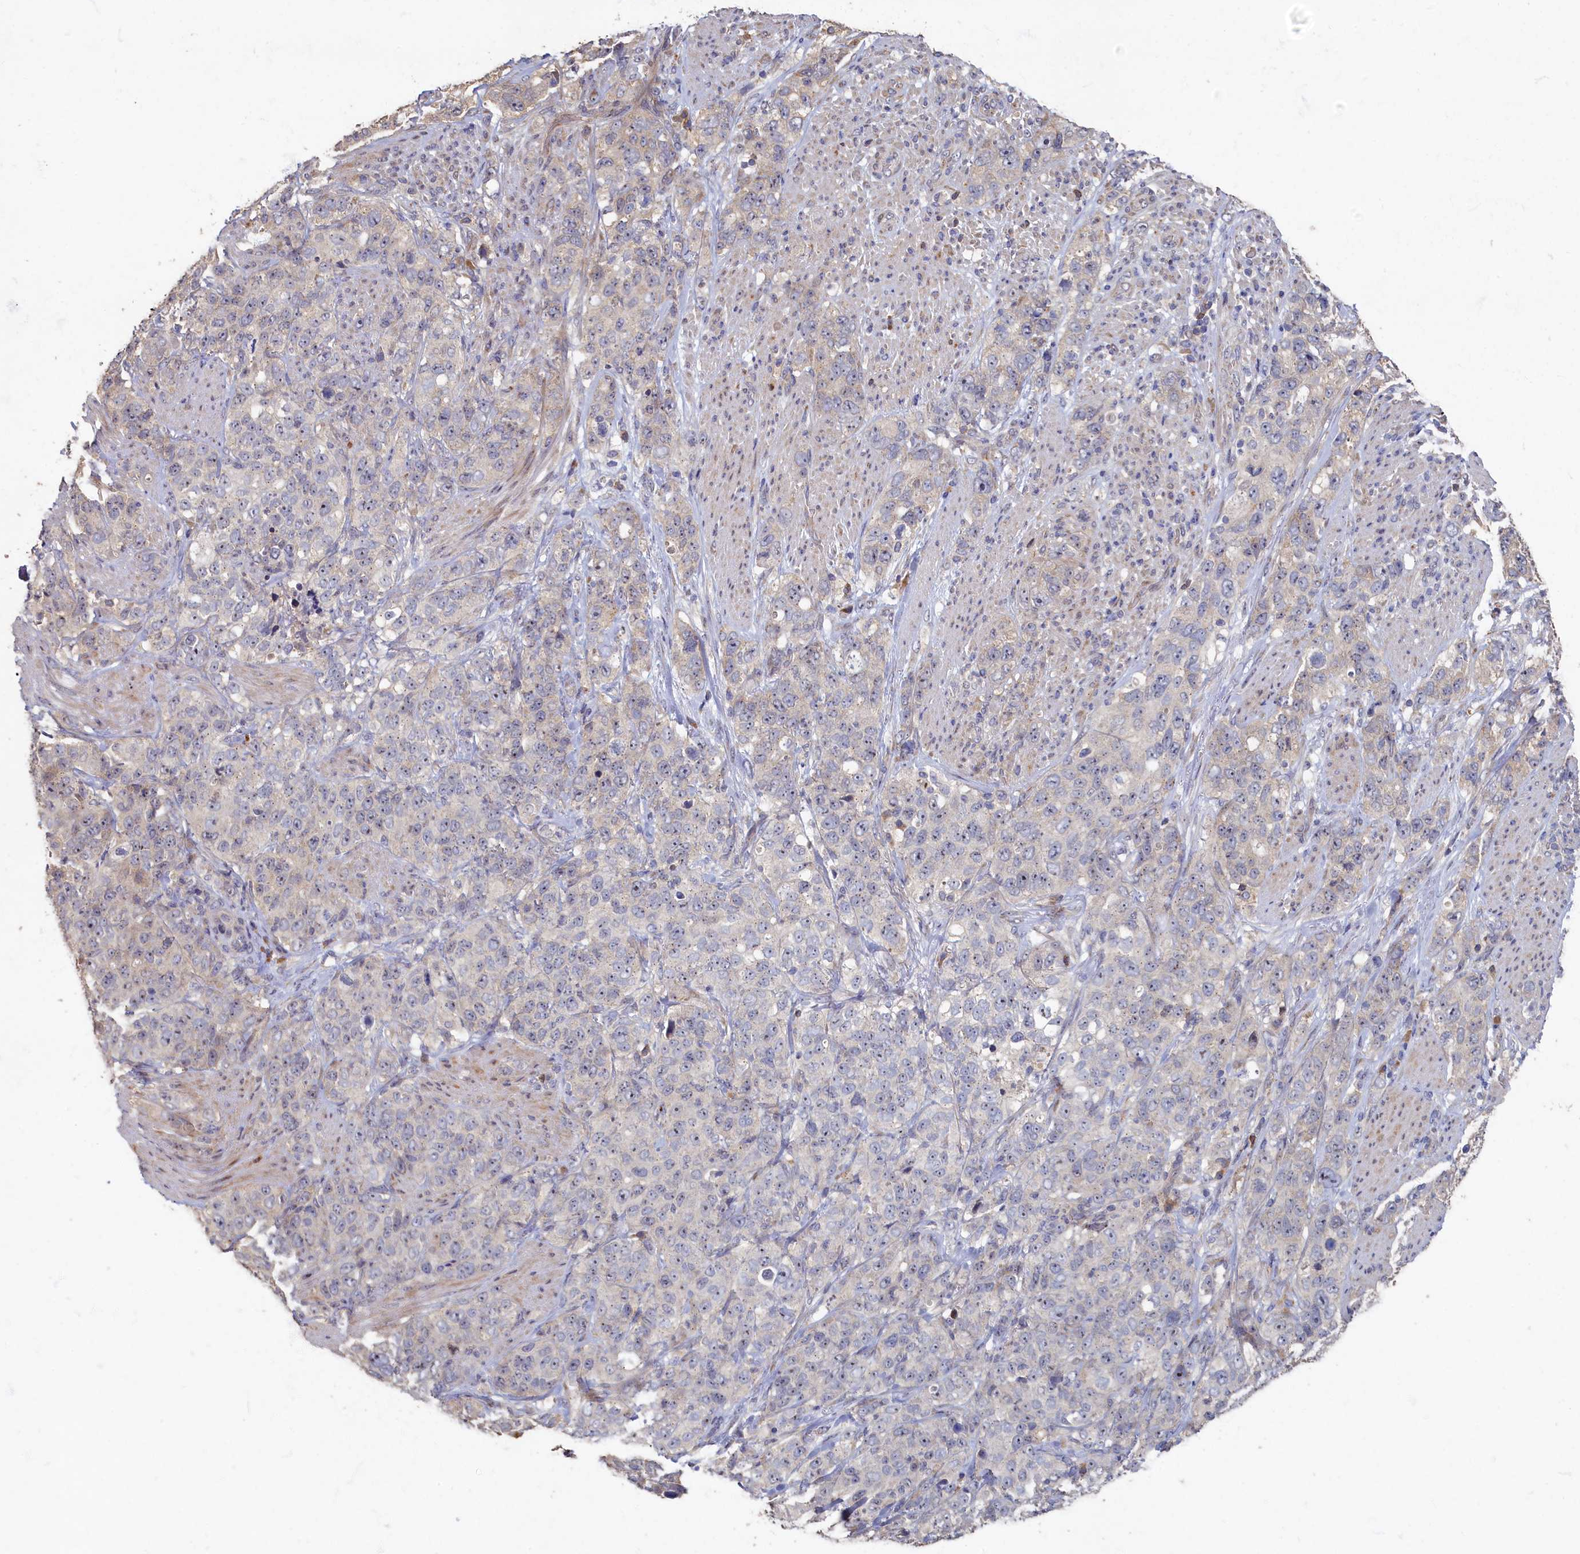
{"staining": {"intensity": "weak", "quantity": "<25%", "location": "cytoplasmic/membranous"}, "tissue": "stomach cancer", "cell_type": "Tumor cells", "image_type": "cancer", "snomed": [{"axis": "morphology", "description": "Adenocarcinoma, NOS"}, {"axis": "topography", "description": "Stomach"}], "caption": "Tumor cells show no significant staining in stomach adenocarcinoma.", "gene": "HUNK", "patient": {"sex": "male", "age": 48}}